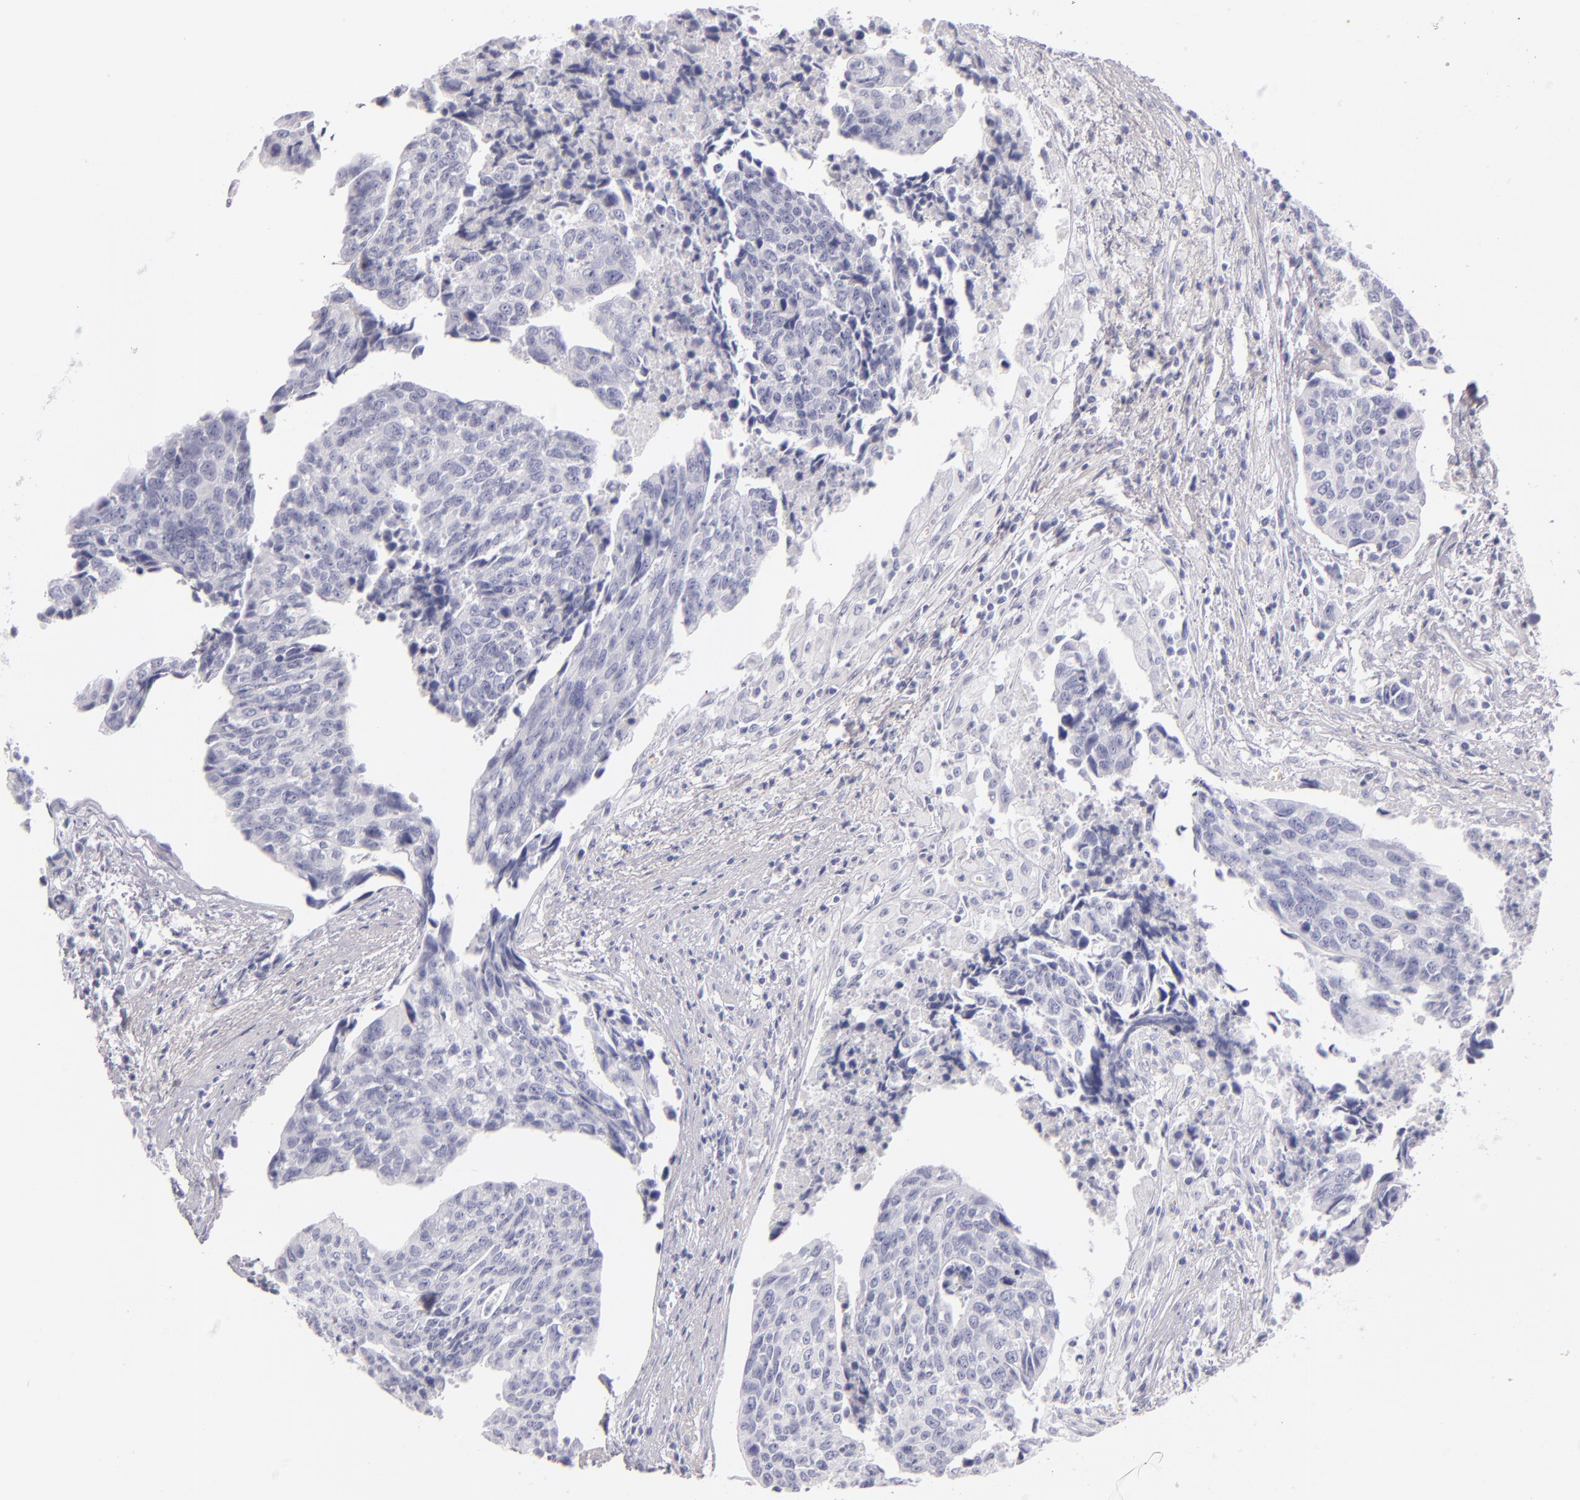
{"staining": {"intensity": "negative", "quantity": "none", "location": "none"}, "tissue": "urothelial cancer", "cell_type": "Tumor cells", "image_type": "cancer", "snomed": [{"axis": "morphology", "description": "Urothelial carcinoma, High grade"}, {"axis": "topography", "description": "Urinary bladder"}], "caption": "Urothelial cancer stained for a protein using immunohistochemistry shows no positivity tumor cells.", "gene": "FABP1", "patient": {"sex": "male", "age": 81}}